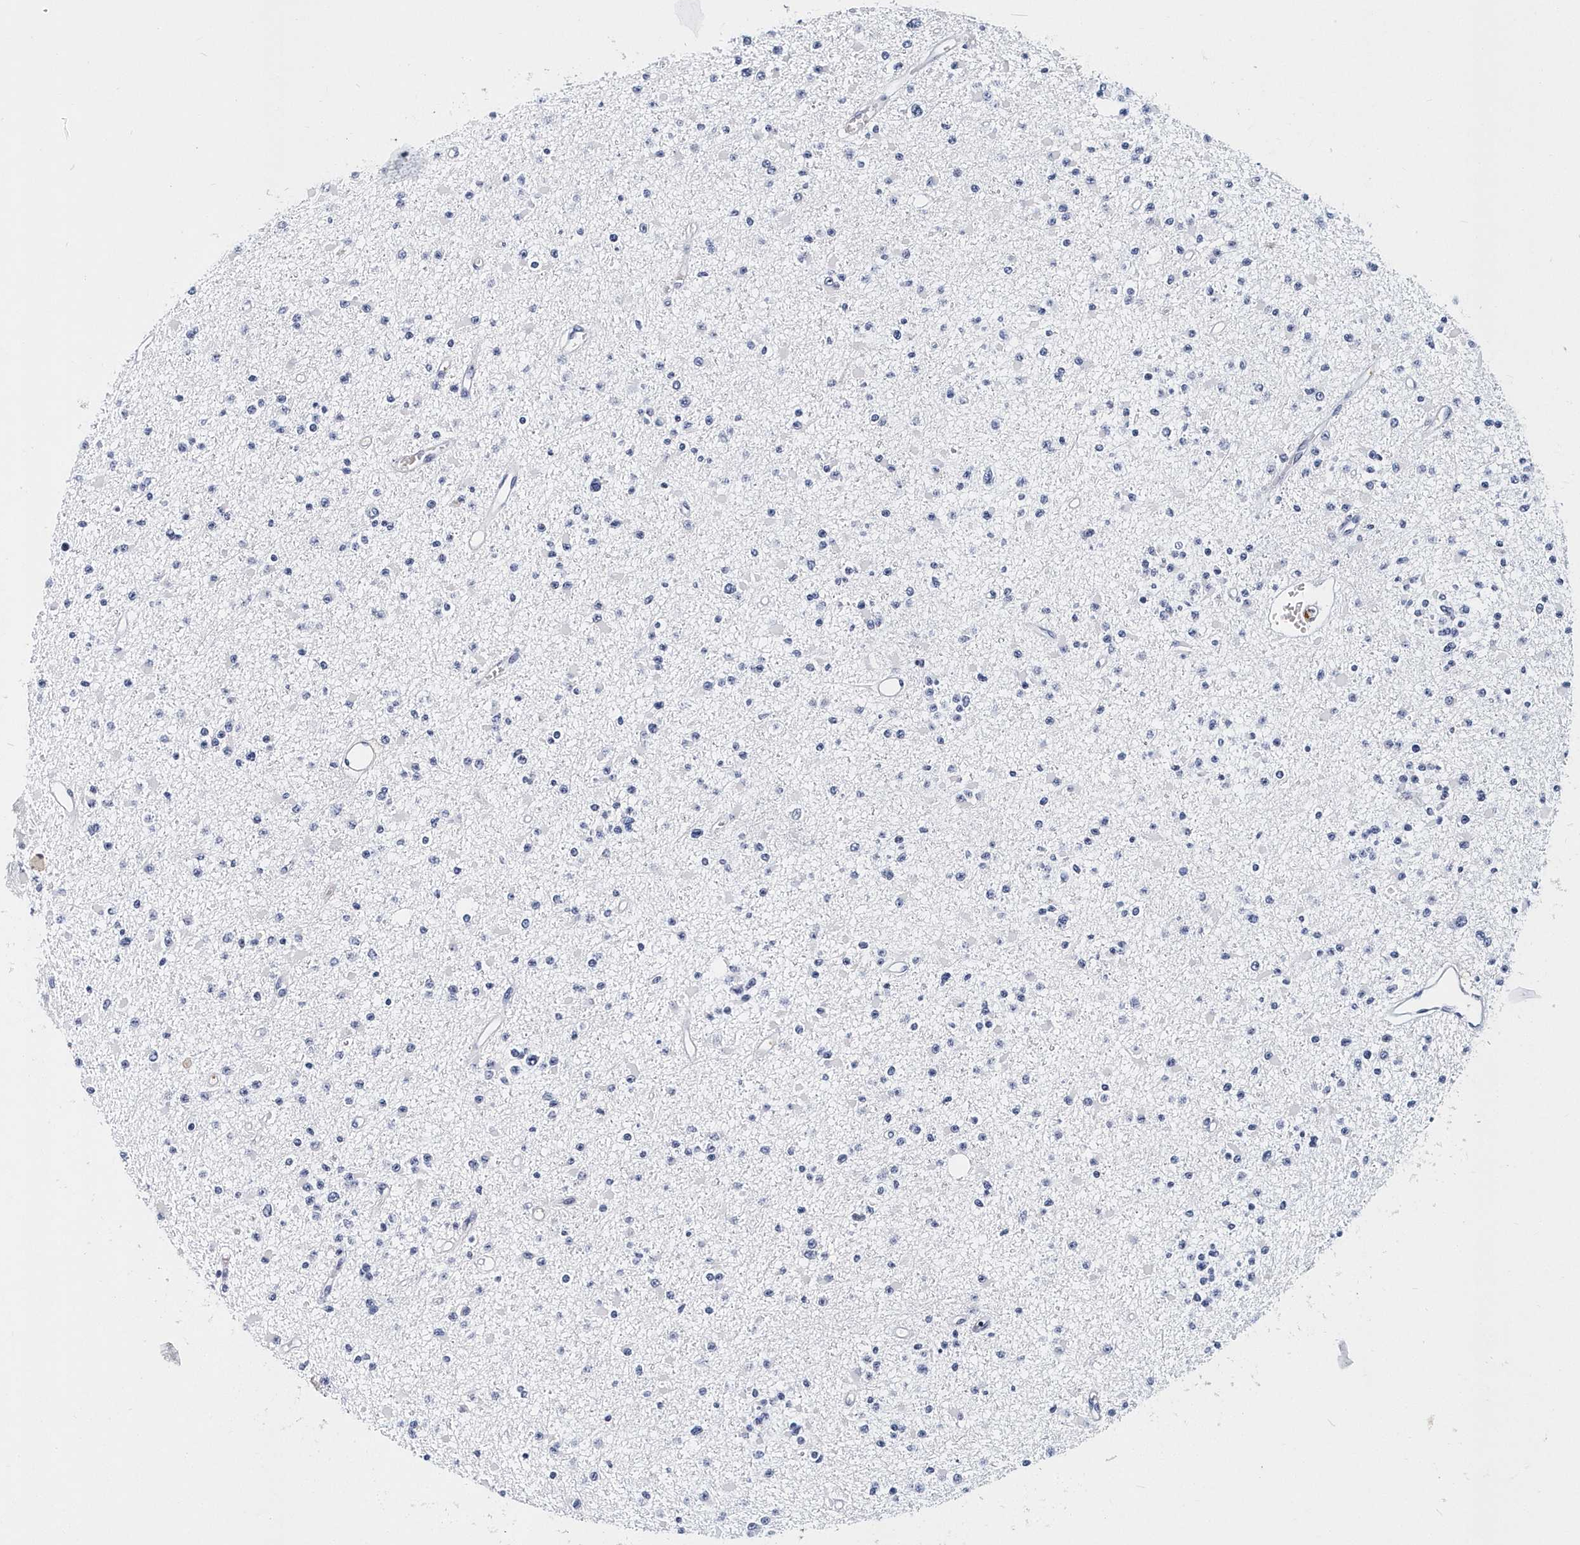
{"staining": {"intensity": "negative", "quantity": "none", "location": "none"}, "tissue": "glioma", "cell_type": "Tumor cells", "image_type": "cancer", "snomed": [{"axis": "morphology", "description": "Glioma, malignant, Low grade"}, {"axis": "topography", "description": "Brain"}], "caption": "Glioma was stained to show a protein in brown. There is no significant expression in tumor cells.", "gene": "ITGA2B", "patient": {"sex": "female", "age": 22}}